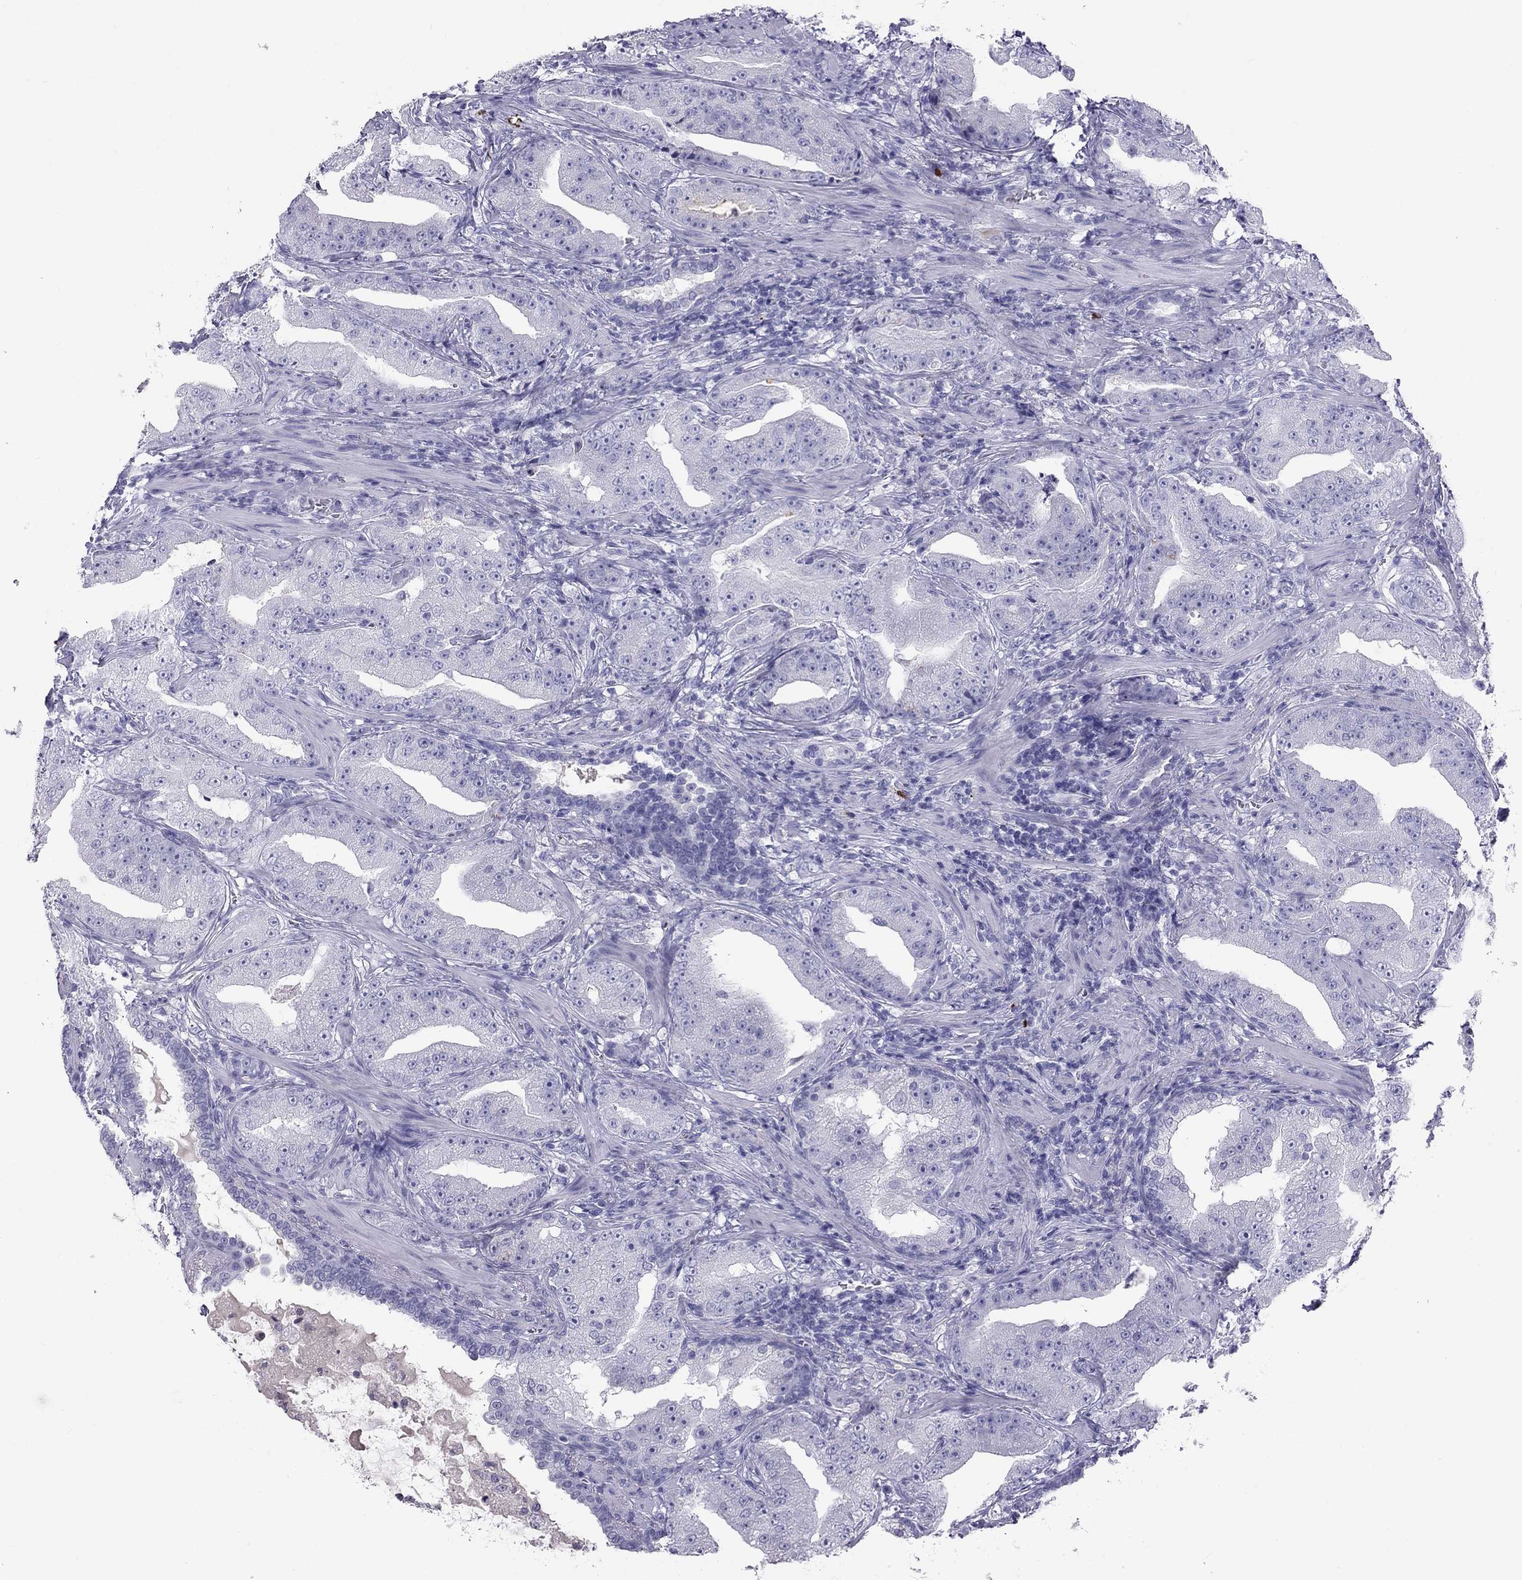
{"staining": {"intensity": "negative", "quantity": "none", "location": "none"}, "tissue": "prostate cancer", "cell_type": "Tumor cells", "image_type": "cancer", "snomed": [{"axis": "morphology", "description": "Adenocarcinoma, Low grade"}, {"axis": "topography", "description": "Prostate"}], "caption": "Tumor cells show no significant positivity in prostate cancer.", "gene": "KLRG1", "patient": {"sex": "male", "age": 62}}